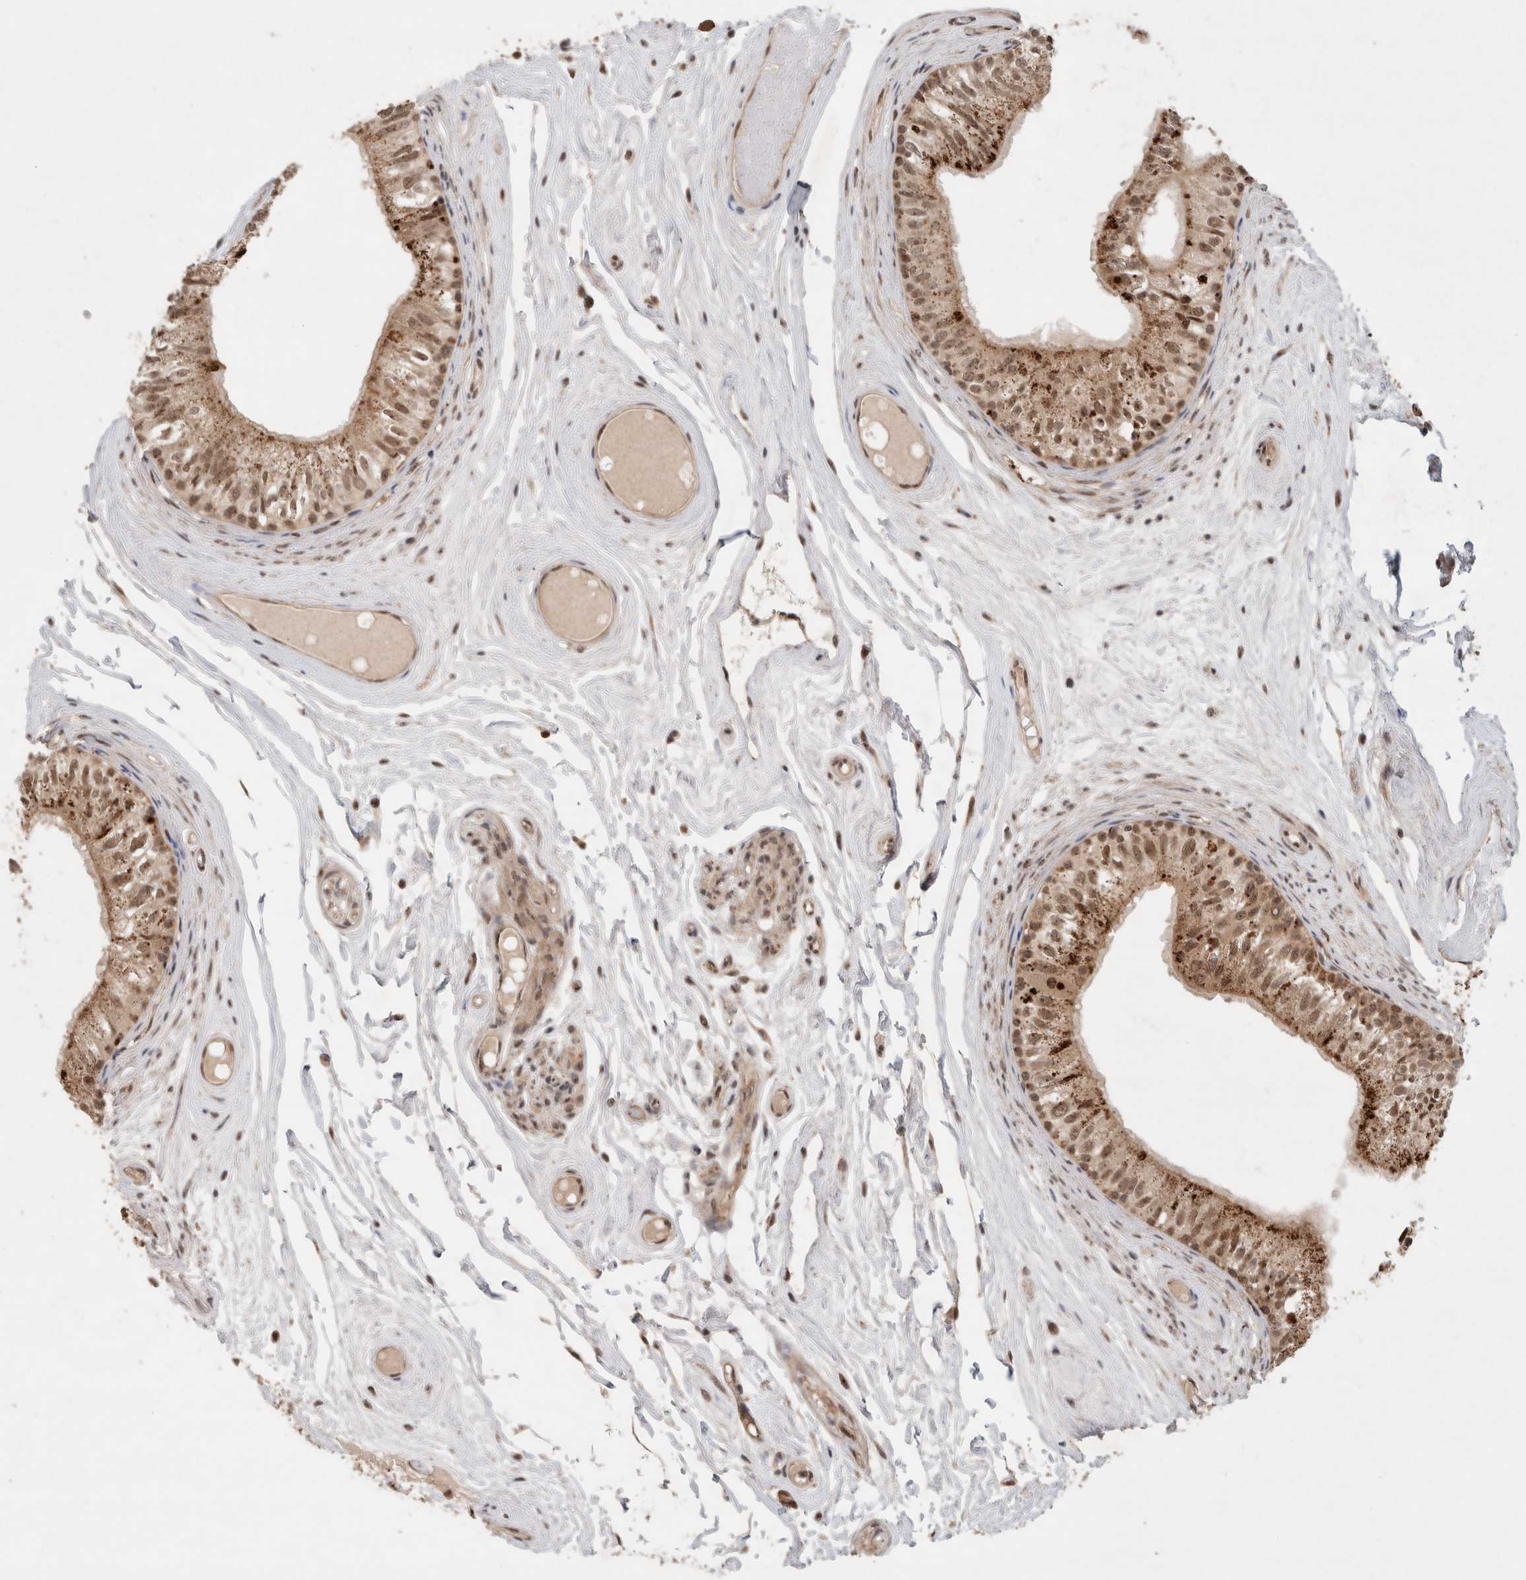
{"staining": {"intensity": "moderate", "quantity": ">75%", "location": "cytoplasmic/membranous,nuclear"}, "tissue": "epididymis", "cell_type": "Glandular cells", "image_type": "normal", "snomed": [{"axis": "morphology", "description": "Normal tissue, NOS"}, {"axis": "topography", "description": "Epididymis"}], "caption": "This photomicrograph demonstrates normal epididymis stained with immunohistochemistry to label a protein in brown. The cytoplasmic/membranous,nuclear of glandular cells show moderate positivity for the protein. Nuclei are counter-stained blue.", "gene": "MPHOSPH6", "patient": {"sex": "male", "age": 79}}